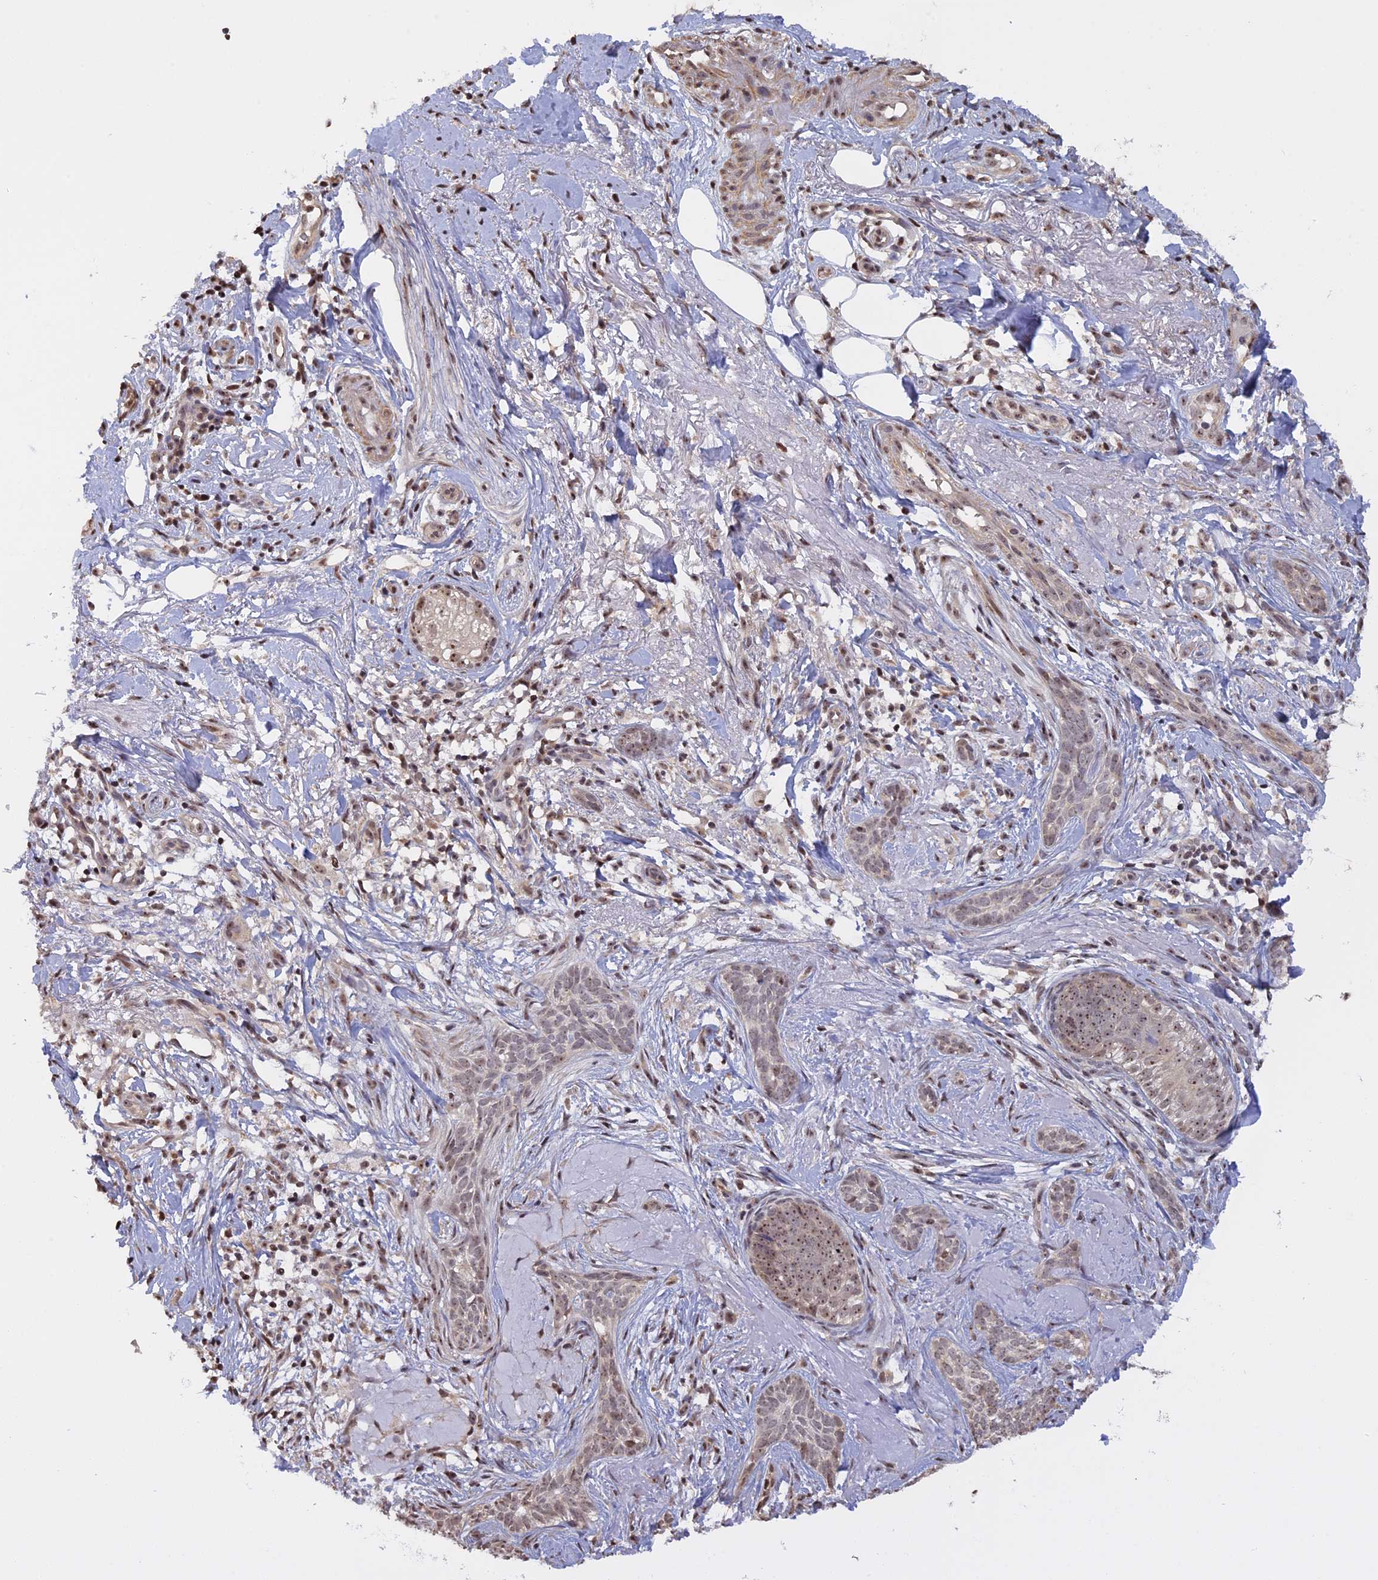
{"staining": {"intensity": "weak", "quantity": ">75%", "location": "nuclear"}, "tissue": "skin cancer", "cell_type": "Tumor cells", "image_type": "cancer", "snomed": [{"axis": "morphology", "description": "Basal cell carcinoma"}, {"axis": "topography", "description": "Skin"}], "caption": "A low amount of weak nuclear staining is appreciated in about >75% of tumor cells in skin cancer tissue. The protein is stained brown, and the nuclei are stained in blue (DAB IHC with brightfield microscopy, high magnification).", "gene": "MGA", "patient": {"sex": "female", "age": 76}}